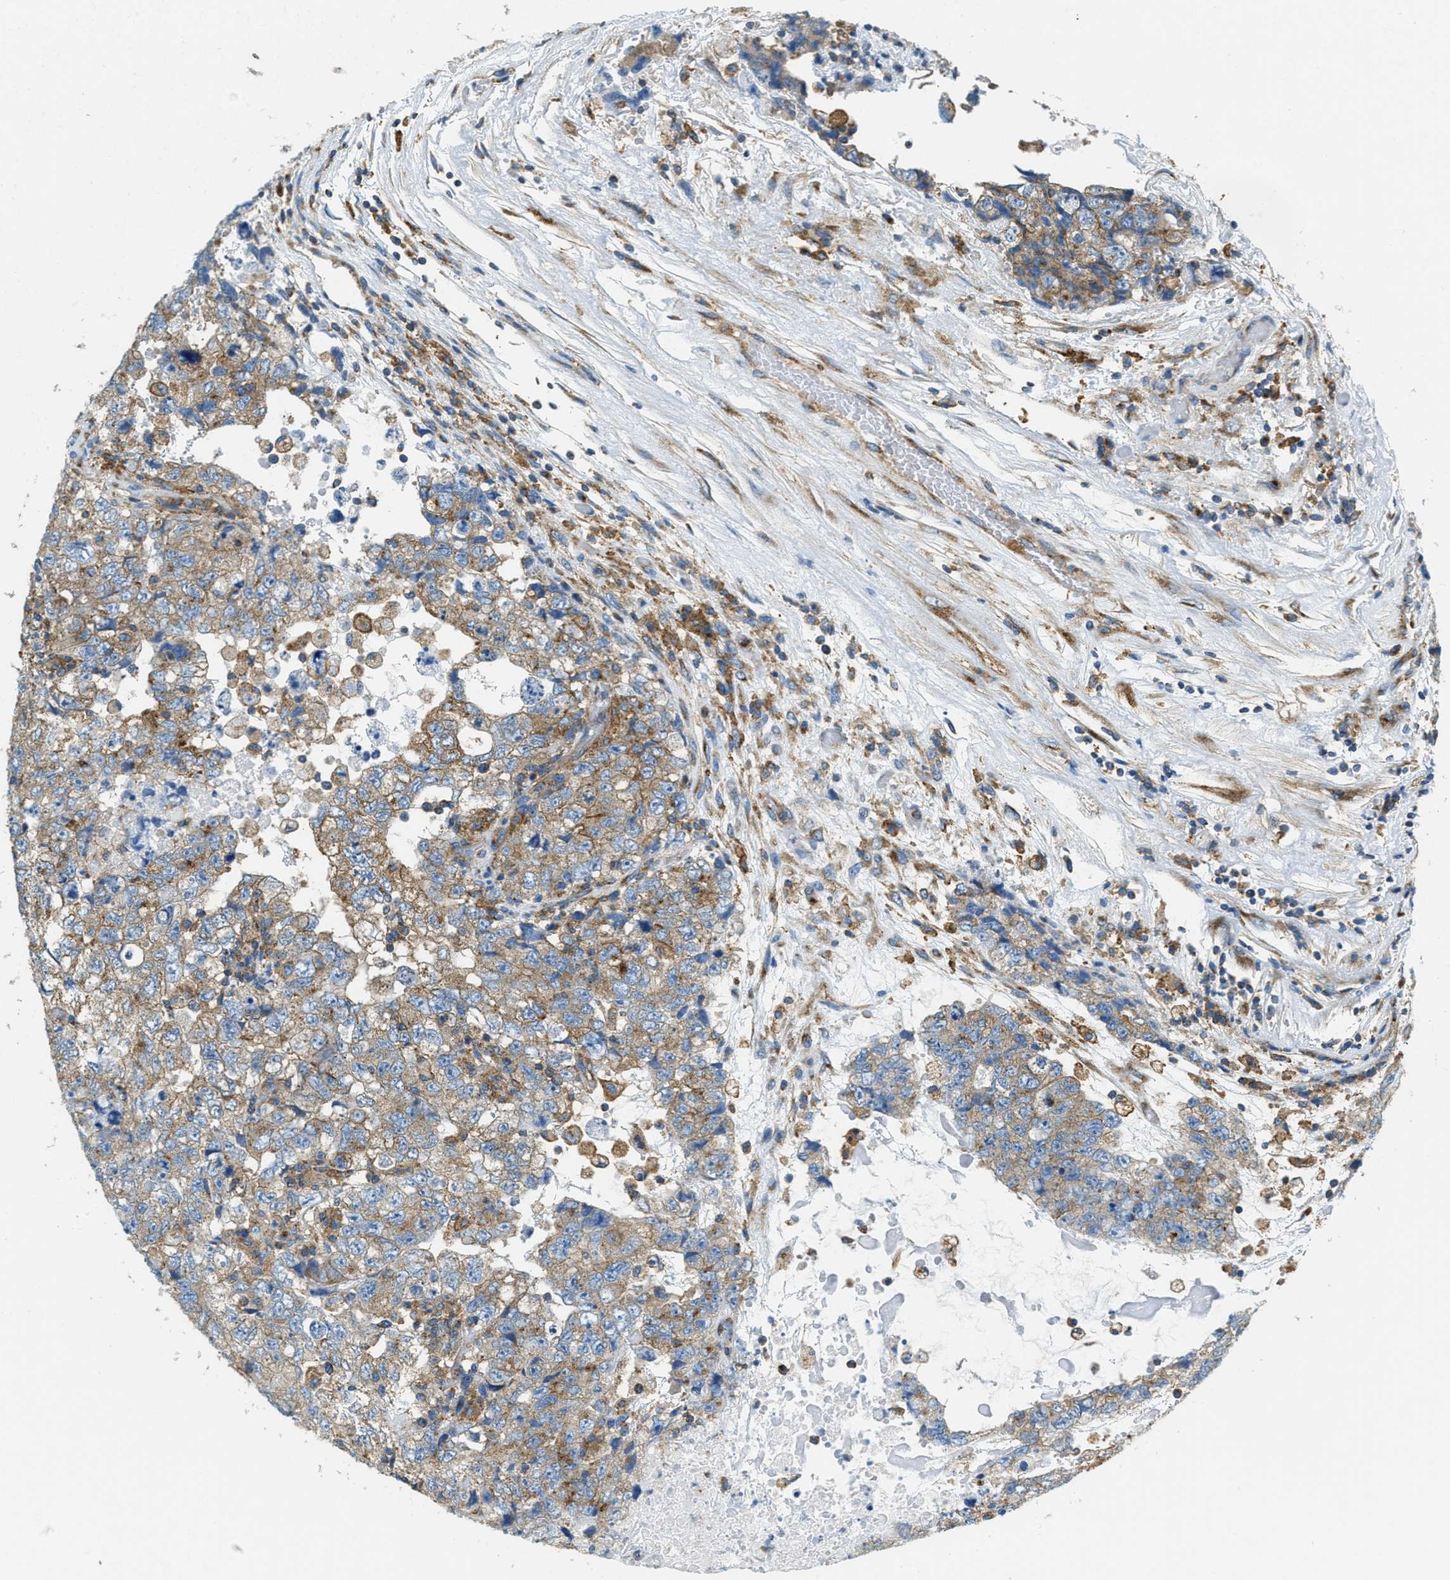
{"staining": {"intensity": "moderate", "quantity": ">75%", "location": "cytoplasmic/membranous"}, "tissue": "testis cancer", "cell_type": "Tumor cells", "image_type": "cancer", "snomed": [{"axis": "morphology", "description": "Carcinoma, Embryonal, NOS"}, {"axis": "topography", "description": "Testis"}], "caption": "High-power microscopy captured an IHC micrograph of testis embryonal carcinoma, revealing moderate cytoplasmic/membranous expression in approximately >75% of tumor cells. (IHC, brightfield microscopy, high magnification).", "gene": "AP2B1", "patient": {"sex": "male", "age": 36}}